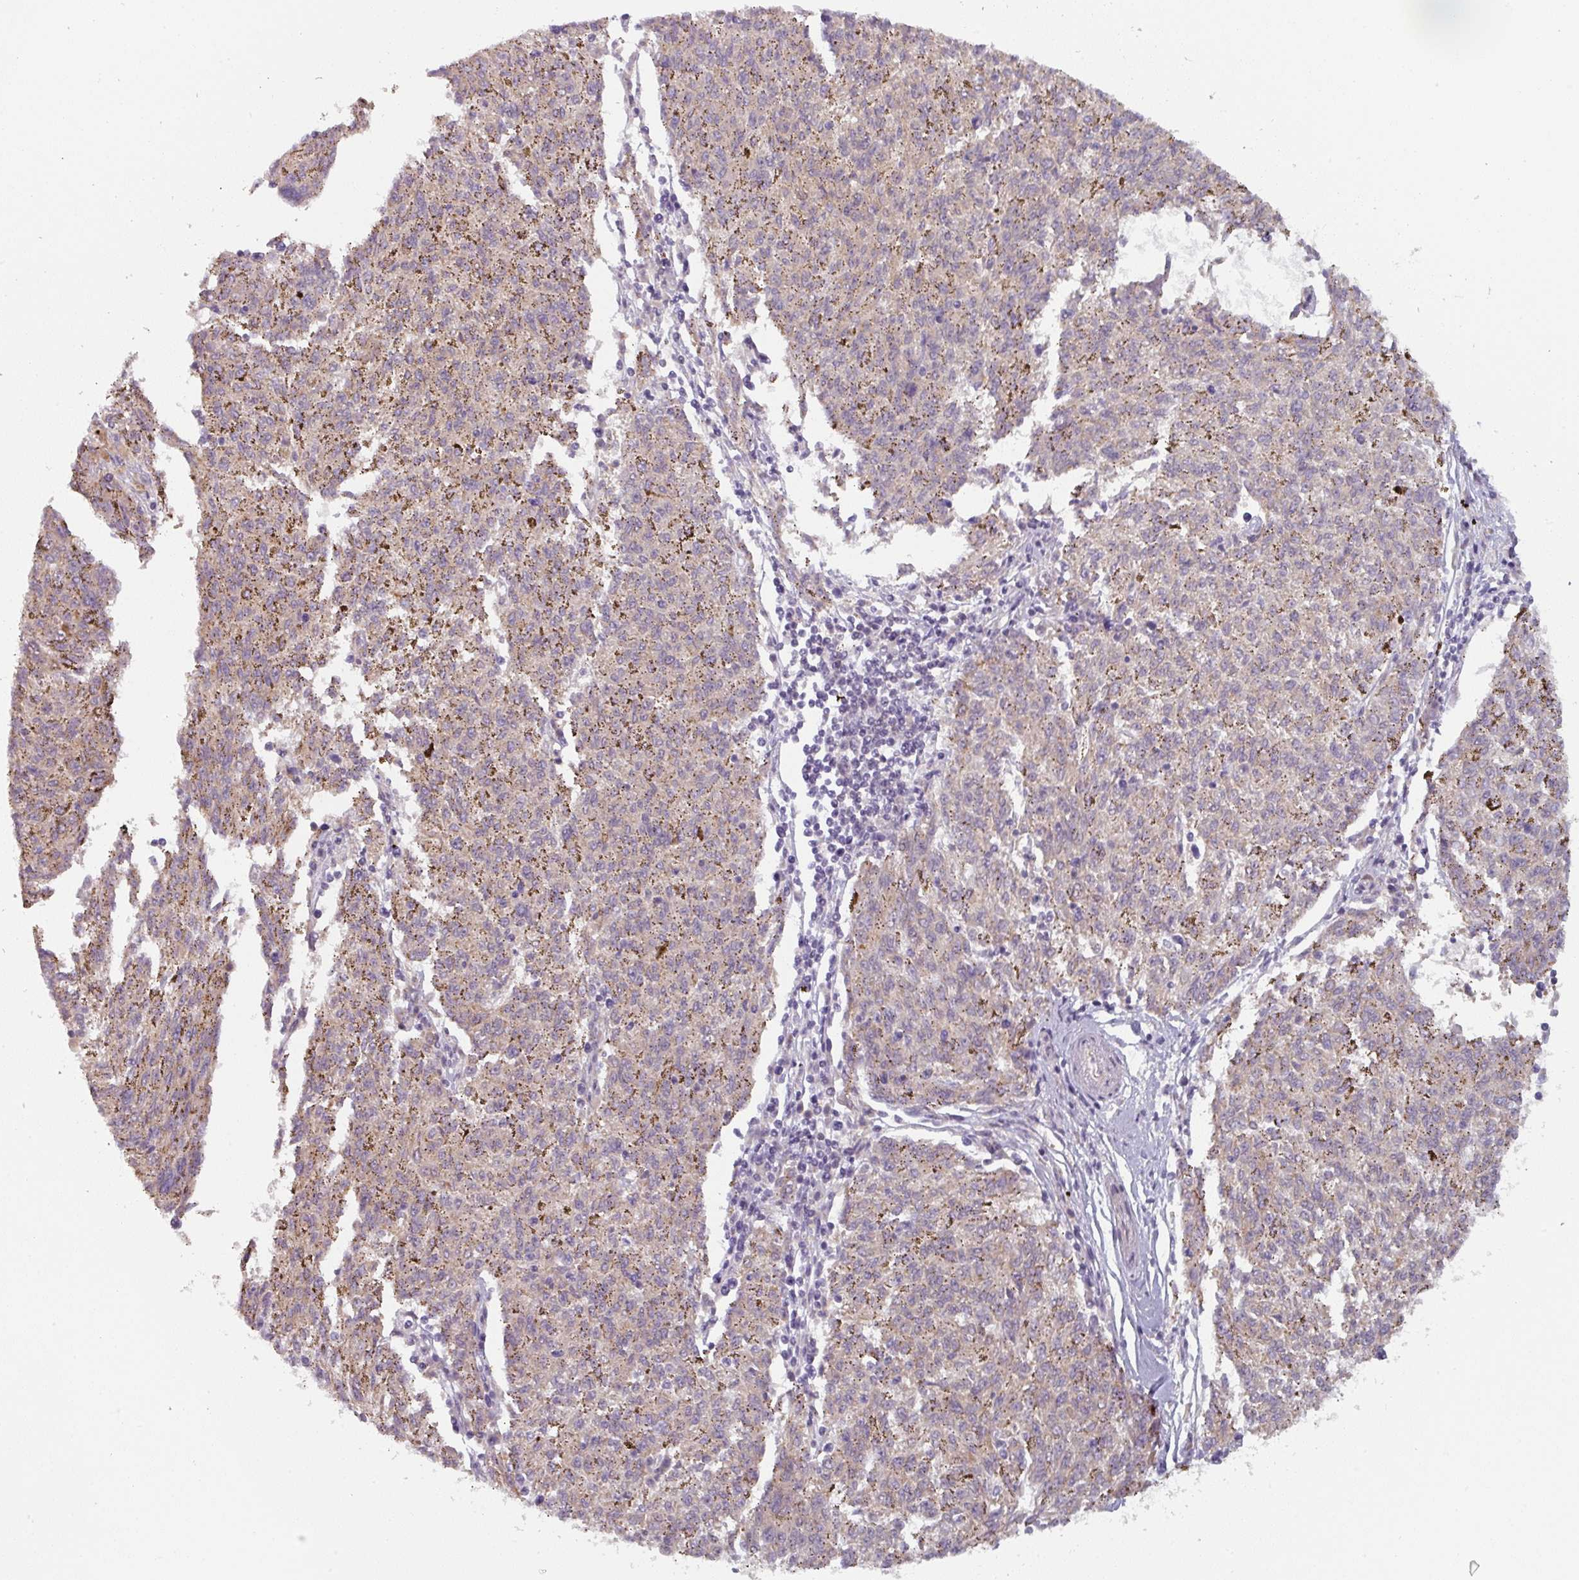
{"staining": {"intensity": "negative", "quantity": "none", "location": "none"}, "tissue": "melanoma", "cell_type": "Tumor cells", "image_type": "cancer", "snomed": [{"axis": "morphology", "description": "Malignant melanoma, NOS"}, {"axis": "topography", "description": "Skin"}], "caption": "DAB (3,3'-diaminobenzidine) immunohistochemical staining of melanoma shows no significant expression in tumor cells.", "gene": "TAPT1", "patient": {"sex": "female", "age": 72}}